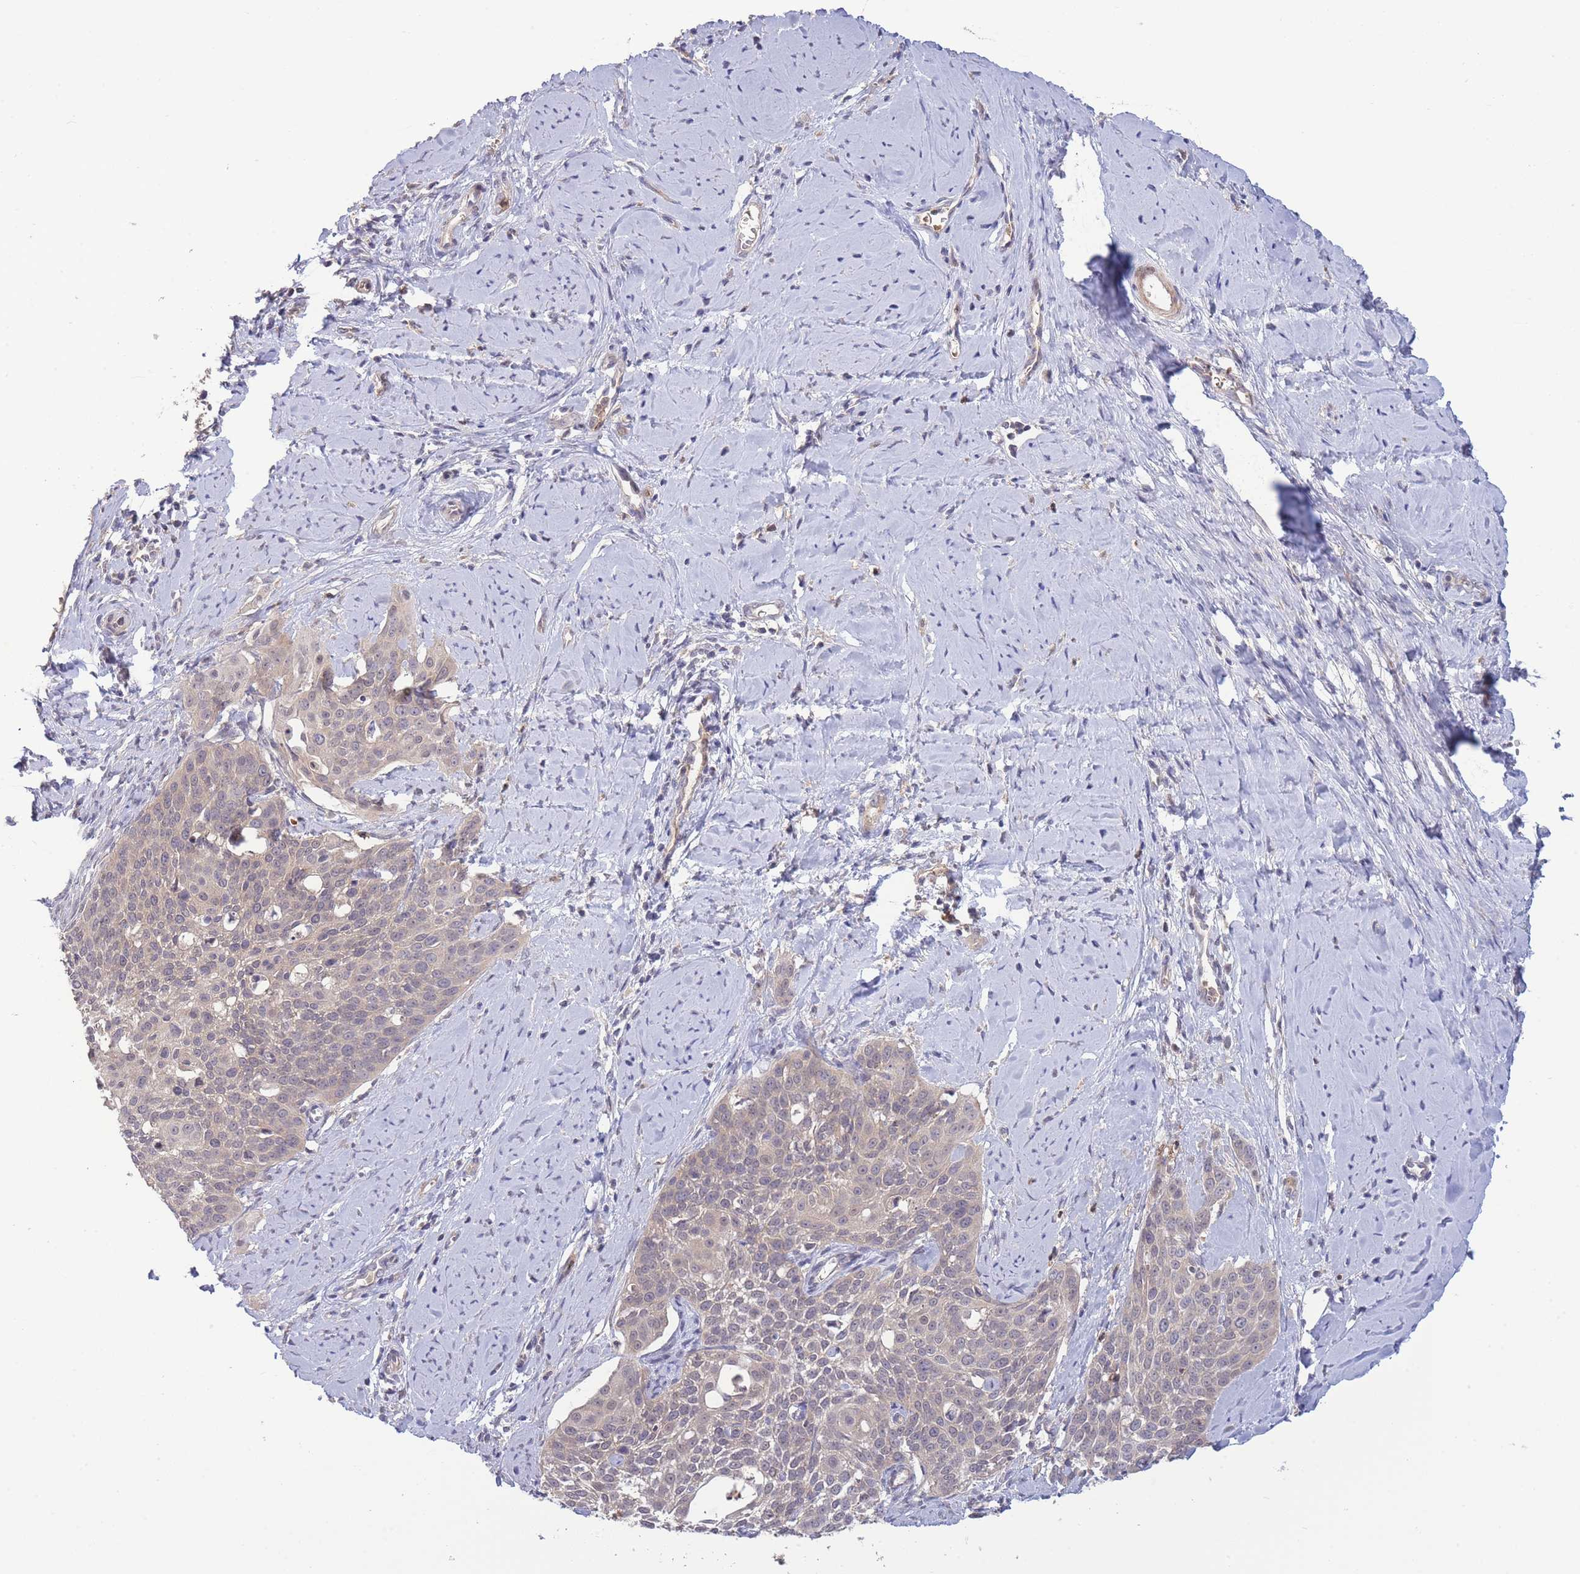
{"staining": {"intensity": "weak", "quantity": "<25%", "location": "cytoplasmic/membranous"}, "tissue": "cervical cancer", "cell_type": "Tumor cells", "image_type": "cancer", "snomed": [{"axis": "morphology", "description": "Squamous cell carcinoma, NOS"}, {"axis": "topography", "description": "Cervix"}], "caption": "Immunohistochemistry image of neoplastic tissue: human cervical cancer (squamous cell carcinoma) stained with DAB exhibits no significant protein staining in tumor cells.", "gene": "ZNF304", "patient": {"sex": "female", "age": 44}}